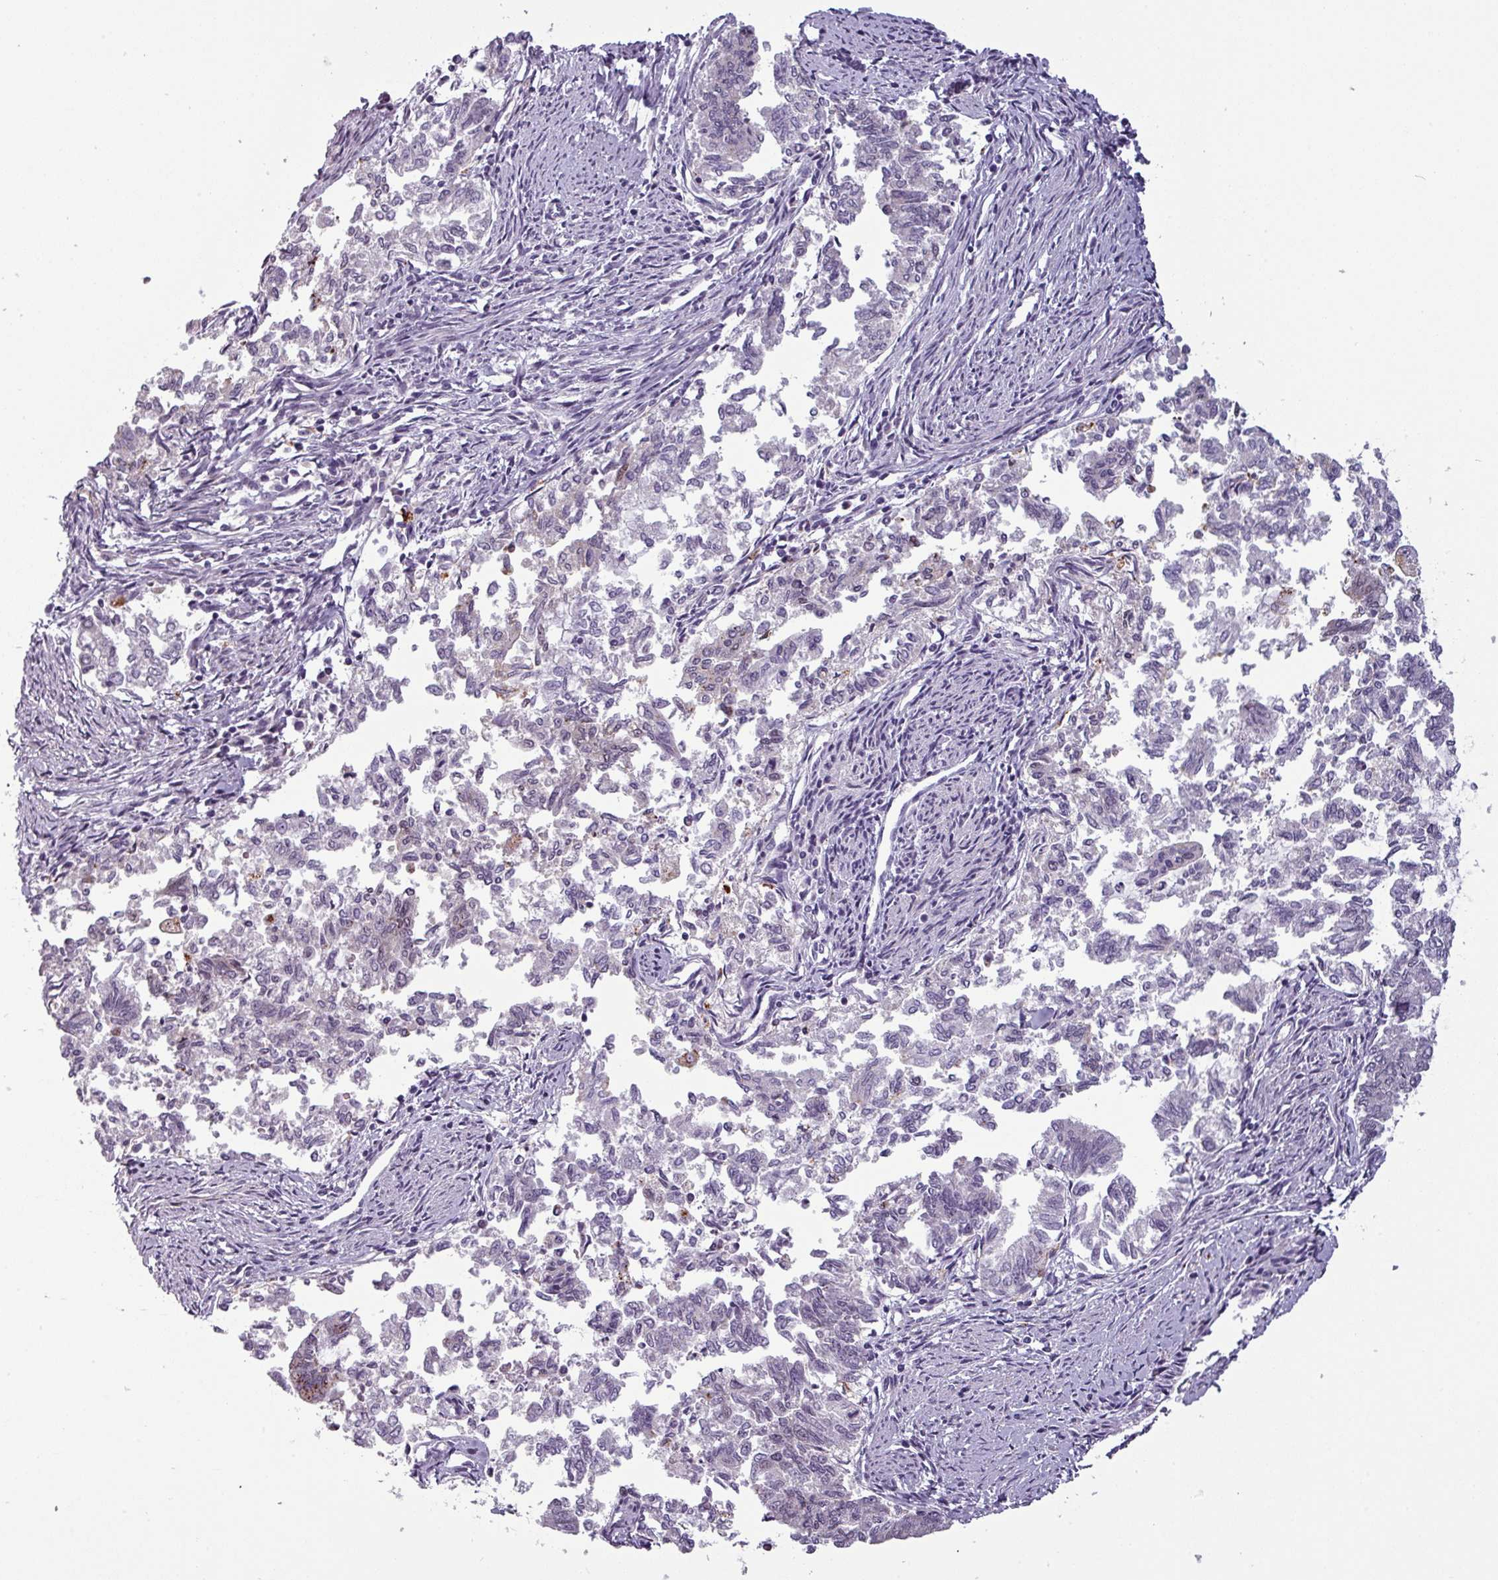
{"staining": {"intensity": "negative", "quantity": "none", "location": "none"}, "tissue": "endometrial cancer", "cell_type": "Tumor cells", "image_type": "cancer", "snomed": [{"axis": "morphology", "description": "Adenocarcinoma, NOS"}, {"axis": "topography", "description": "Endometrium"}], "caption": "Endometrial adenocarcinoma stained for a protein using IHC shows no staining tumor cells.", "gene": "TMEFF1", "patient": {"sex": "female", "age": 79}}